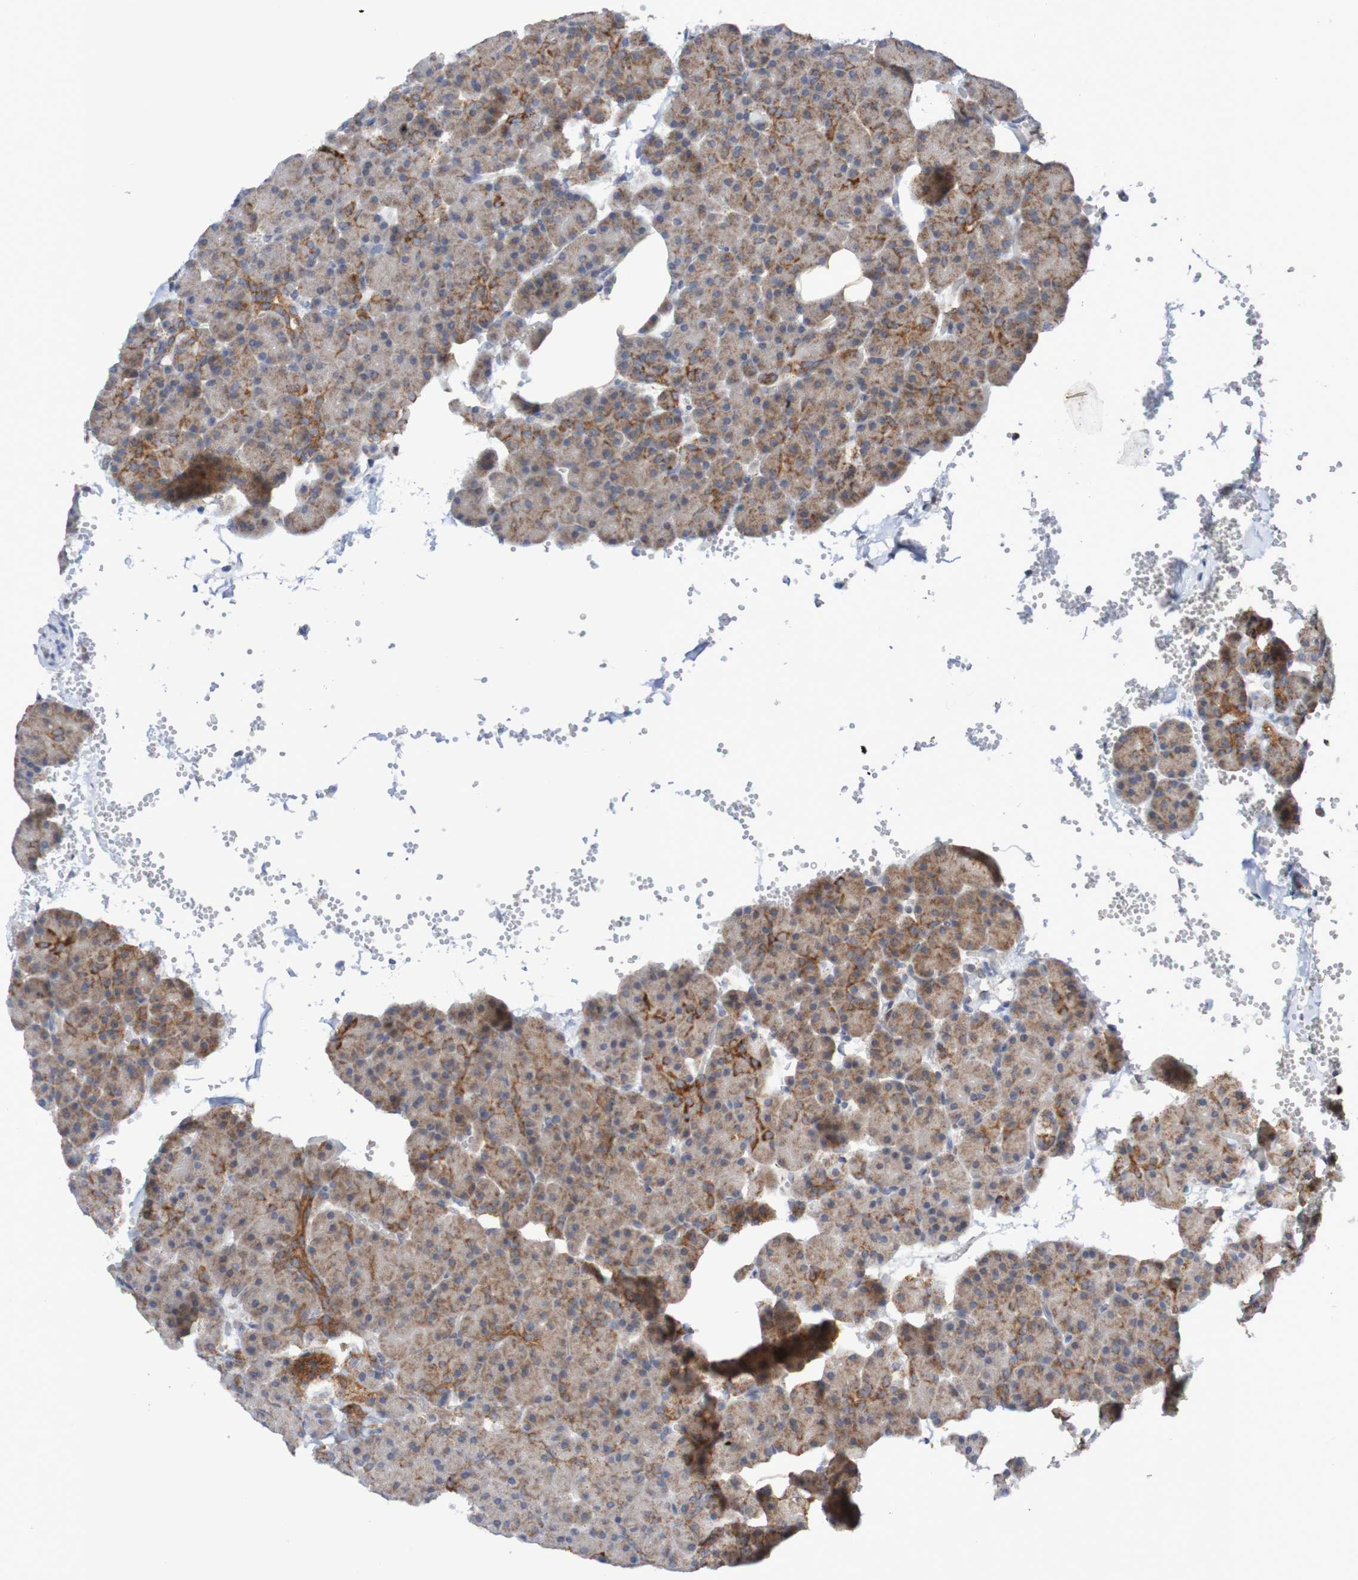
{"staining": {"intensity": "moderate", "quantity": "25%-75%", "location": "cytoplasmic/membranous"}, "tissue": "pancreas", "cell_type": "Exocrine glandular cells", "image_type": "normal", "snomed": [{"axis": "morphology", "description": "Normal tissue, NOS"}, {"axis": "topography", "description": "Pancreas"}], "caption": "A brown stain highlights moderate cytoplasmic/membranous expression of a protein in exocrine glandular cells of unremarkable human pancreas. Using DAB (3,3'-diaminobenzidine) (brown) and hematoxylin (blue) stains, captured at high magnification using brightfield microscopy.", "gene": "DVL1", "patient": {"sex": "female", "age": 35}}